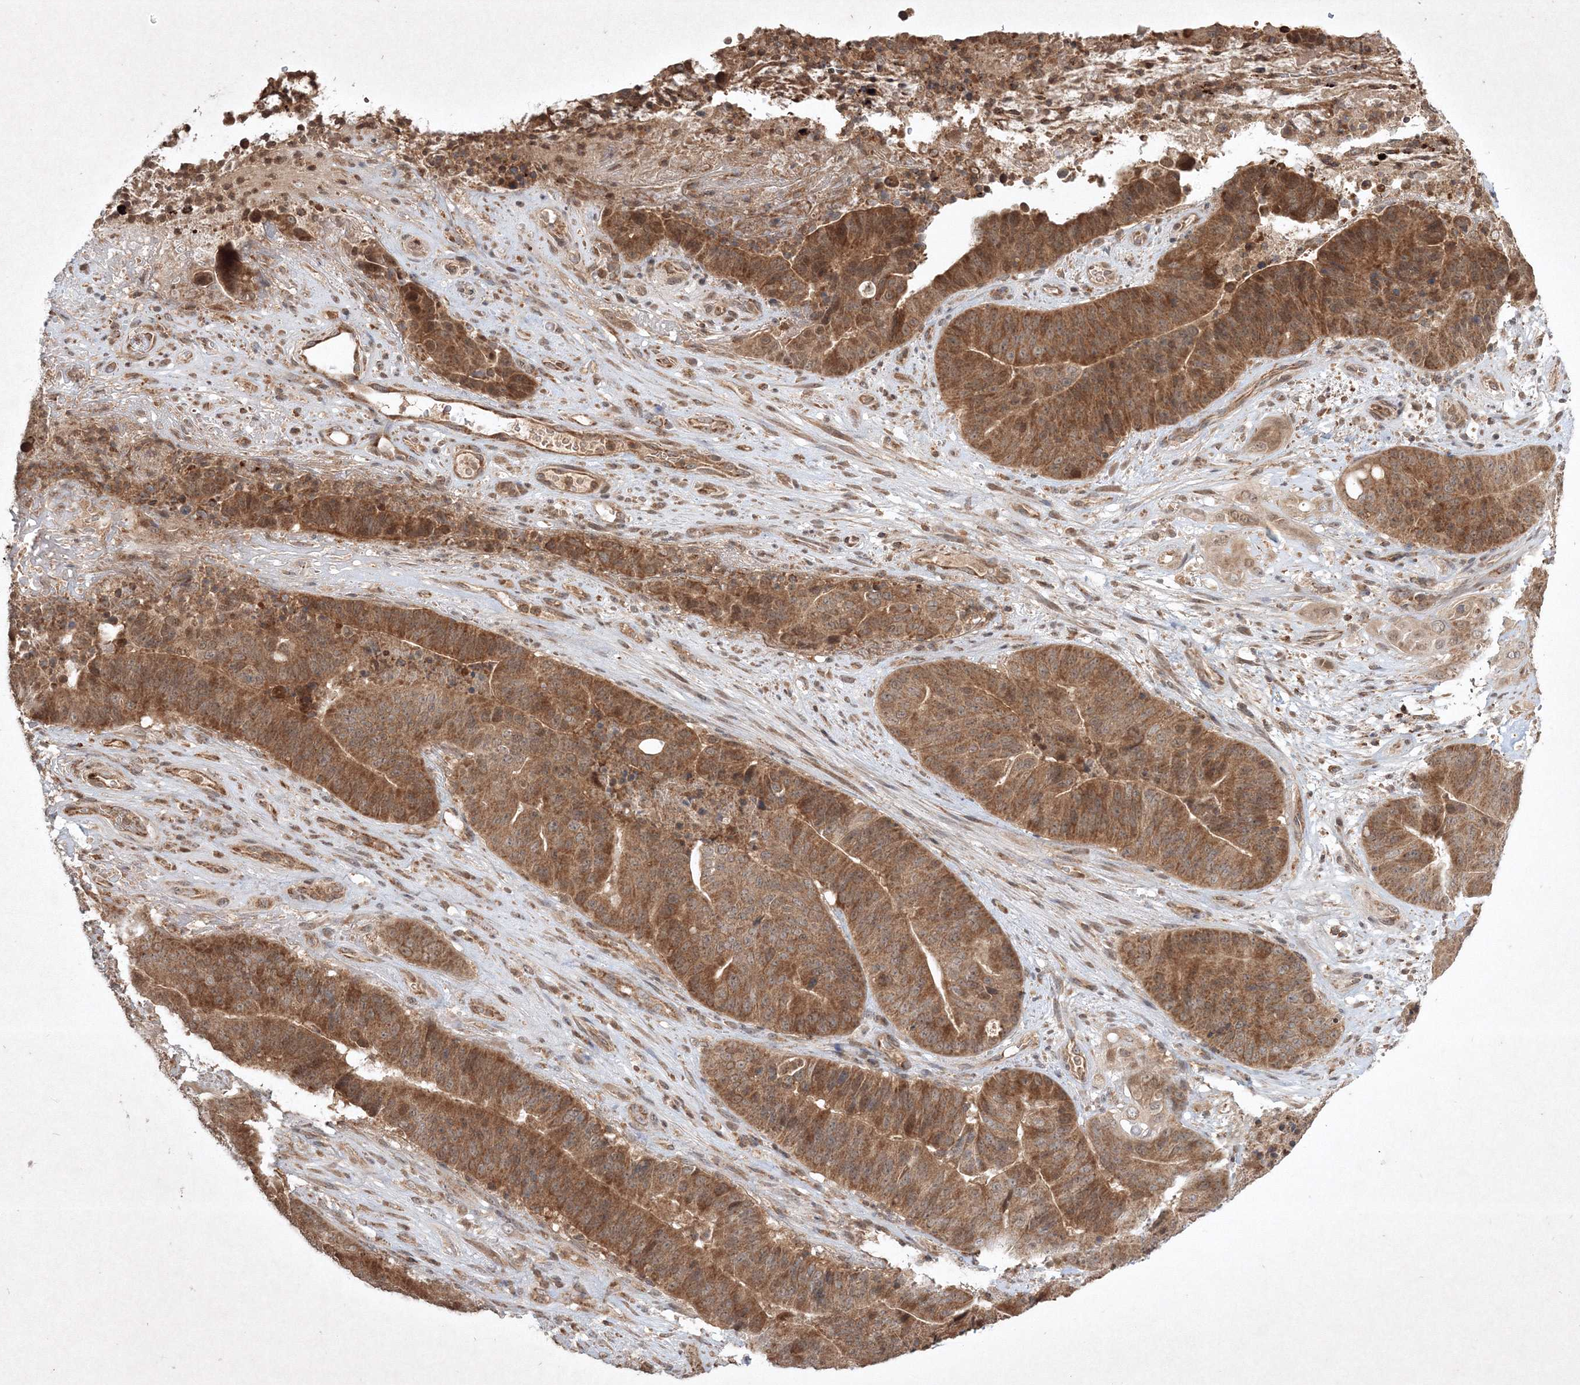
{"staining": {"intensity": "strong", "quantity": ">75%", "location": "cytoplasmic/membranous"}, "tissue": "pancreatic cancer", "cell_type": "Tumor cells", "image_type": "cancer", "snomed": [{"axis": "morphology", "description": "Adenocarcinoma, NOS"}, {"axis": "topography", "description": "Pancreas"}], "caption": "IHC micrograph of pancreatic cancer stained for a protein (brown), which exhibits high levels of strong cytoplasmic/membranous positivity in approximately >75% of tumor cells.", "gene": "PLTP", "patient": {"sex": "female", "age": 77}}